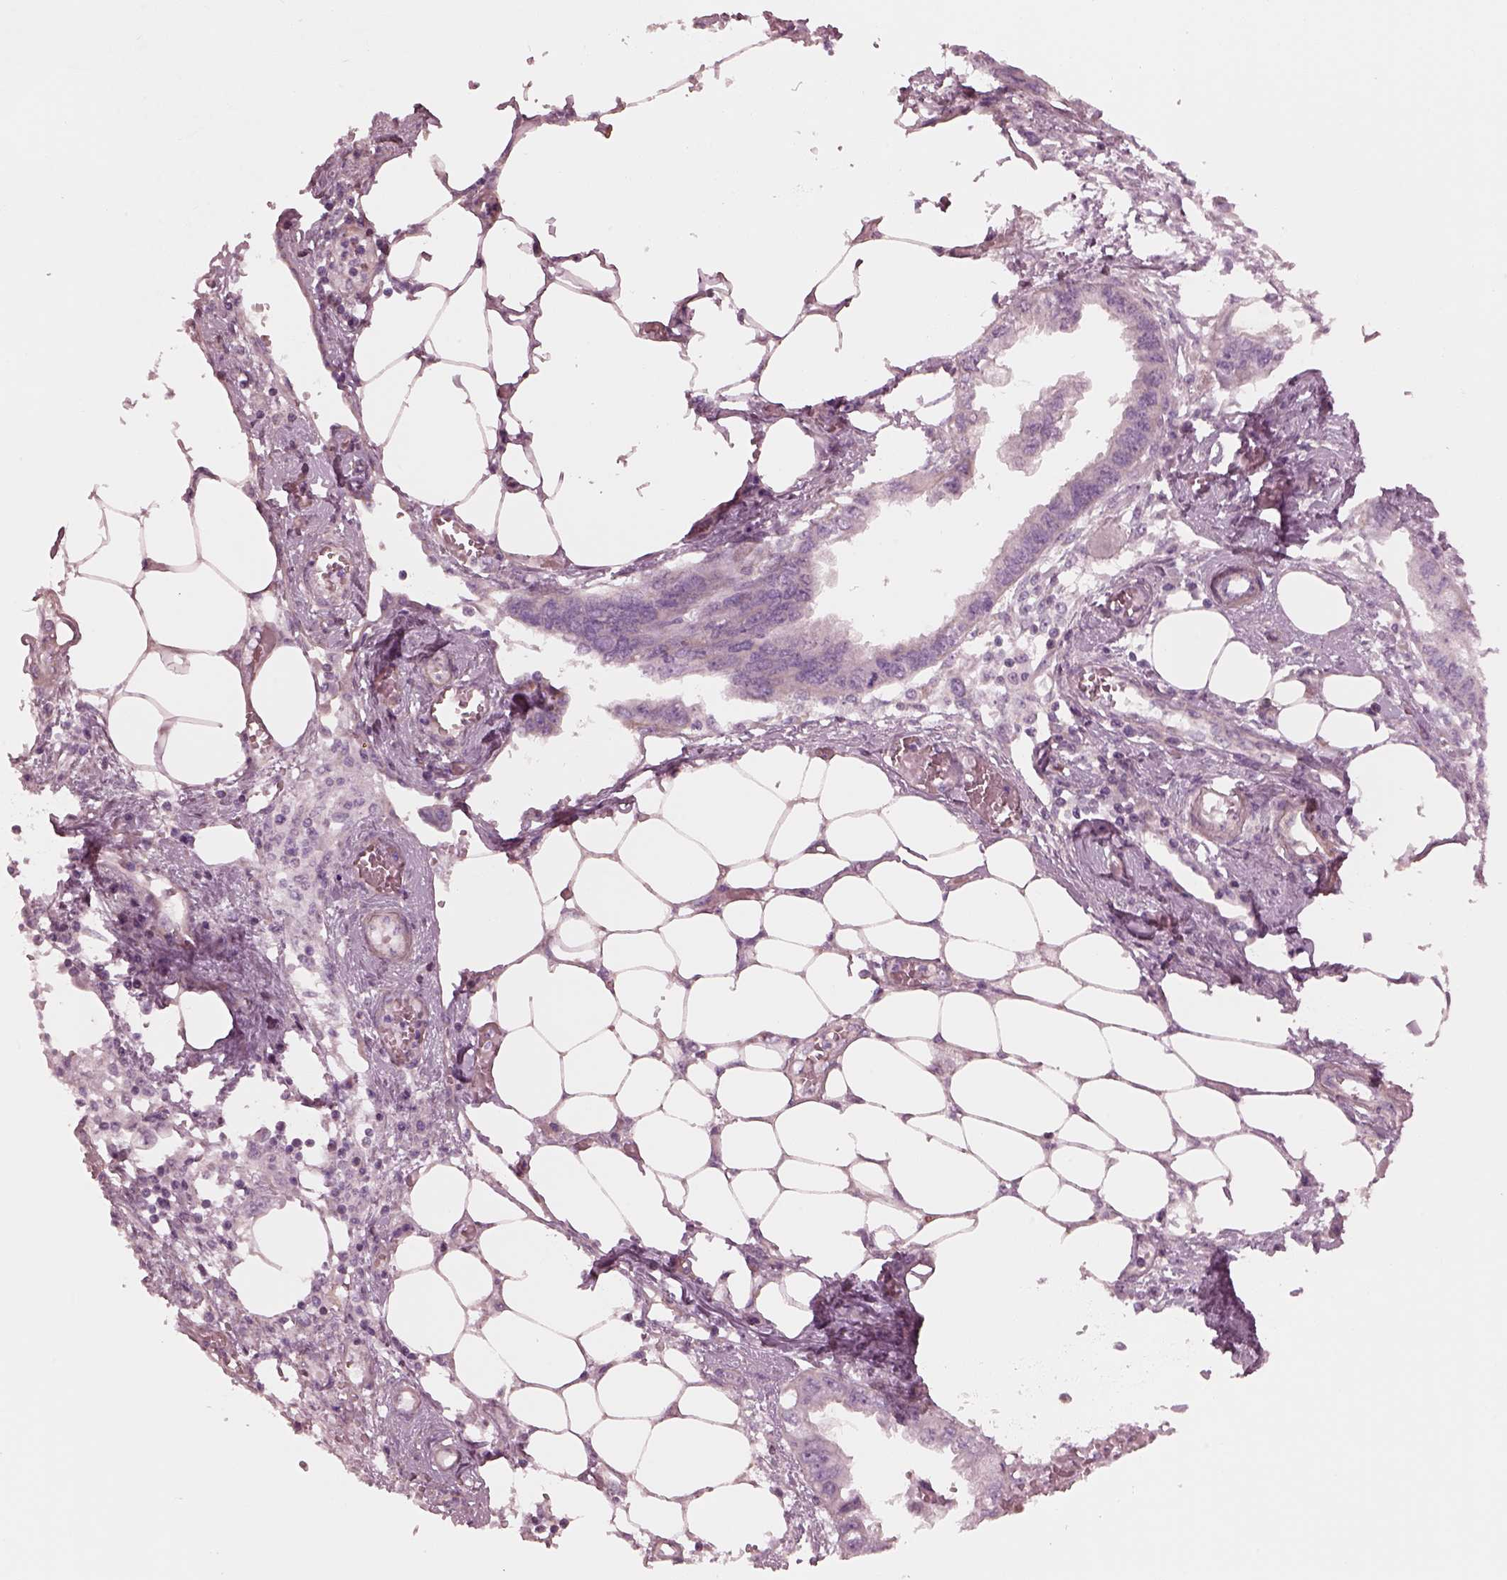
{"staining": {"intensity": "negative", "quantity": "none", "location": "none"}, "tissue": "endometrial cancer", "cell_type": "Tumor cells", "image_type": "cancer", "snomed": [{"axis": "morphology", "description": "Adenocarcinoma, NOS"}, {"axis": "morphology", "description": "Adenocarcinoma, metastatic, NOS"}, {"axis": "topography", "description": "Adipose tissue"}, {"axis": "topography", "description": "Endometrium"}], "caption": "A histopathology image of human endometrial cancer (adenocarcinoma) is negative for staining in tumor cells.", "gene": "ELAPOR1", "patient": {"sex": "female", "age": 67}}